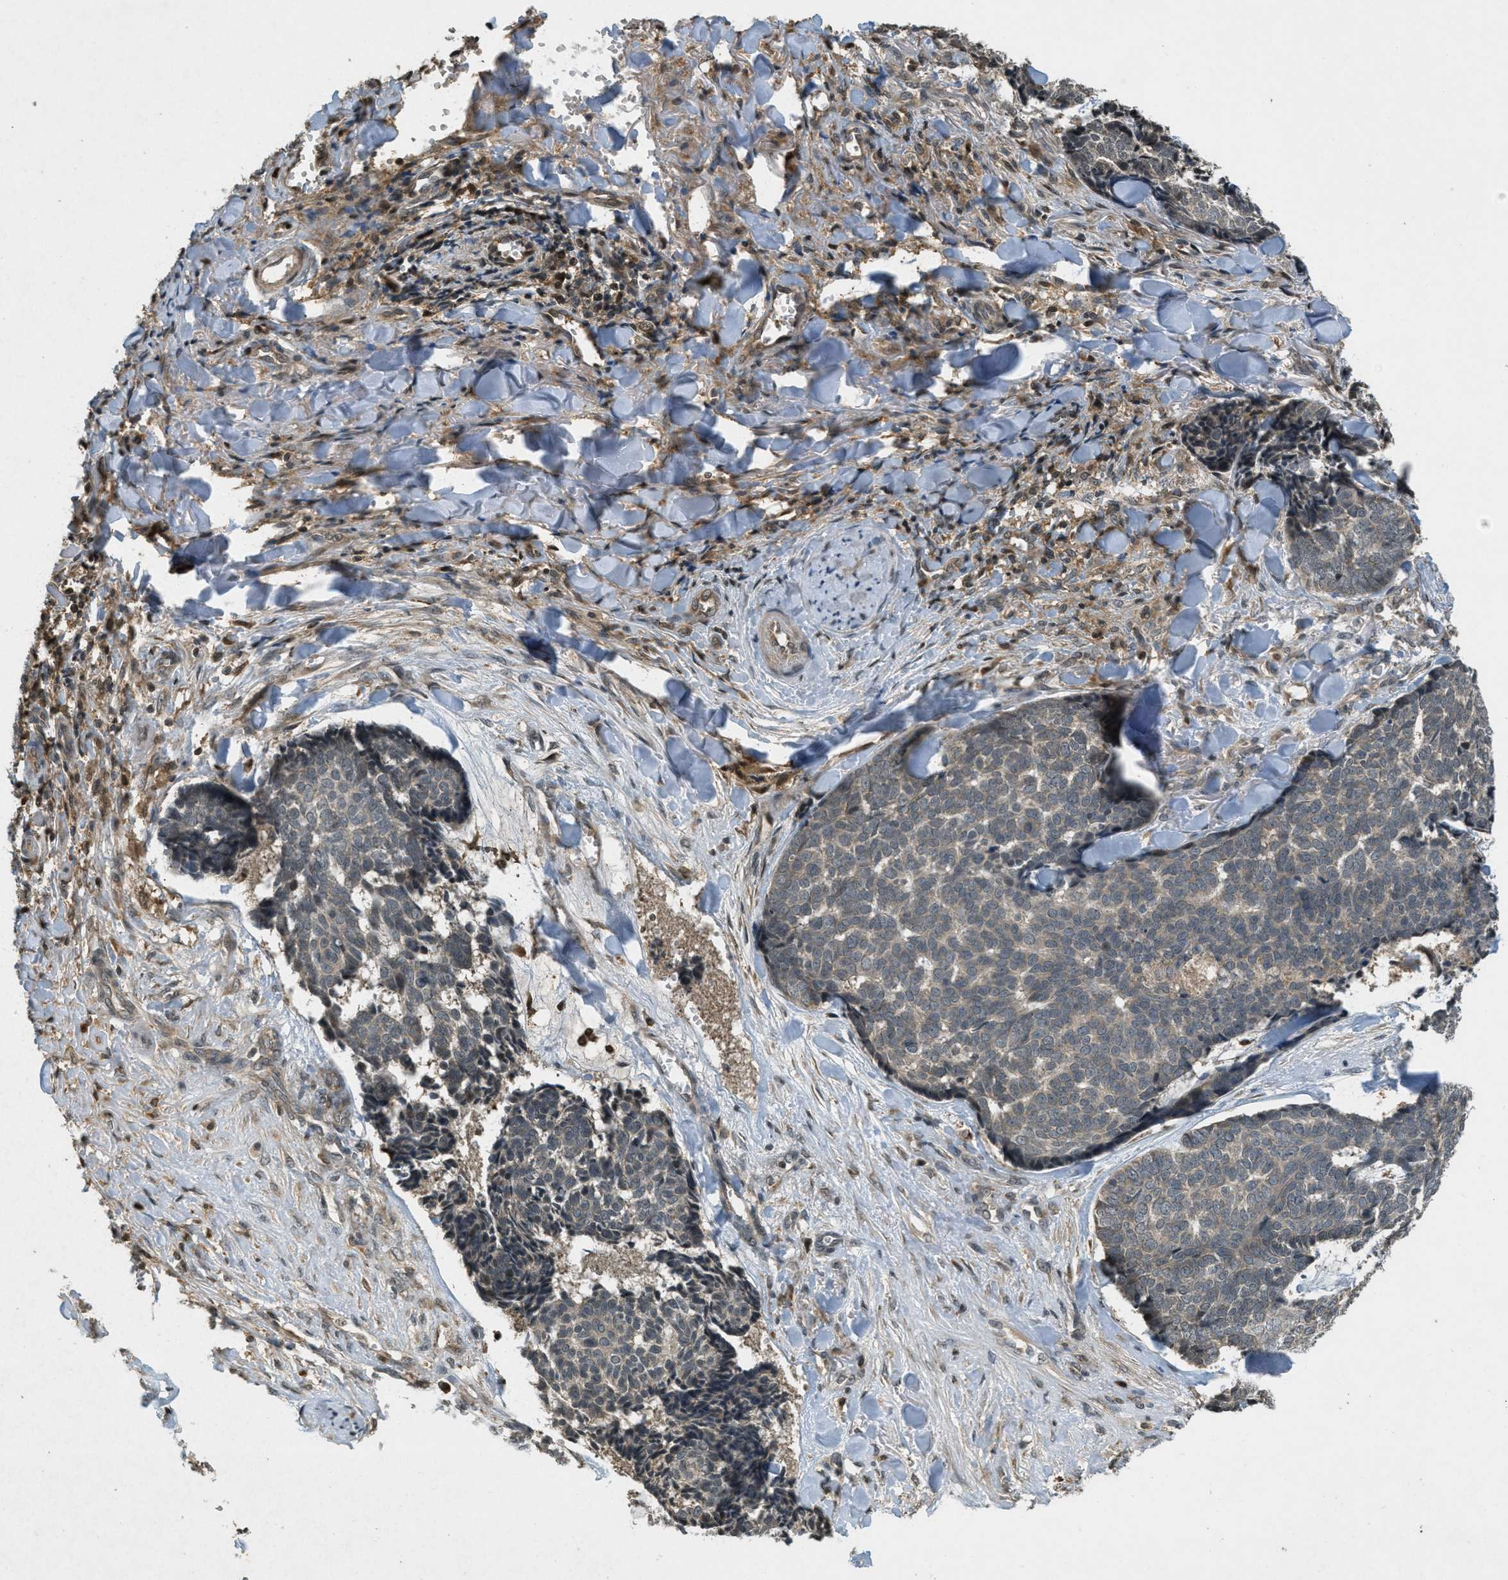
{"staining": {"intensity": "weak", "quantity": ">75%", "location": "cytoplasmic/membranous"}, "tissue": "skin cancer", "cell_type": "Tumor cells", "image_type": "cancer", "snomed": [{"axis": "morphology", "description": "Basal cell carcinoma"}, {"axis": "topography", "description": "Skin"}], "caption": "Immunohistochemistry (IHC) of basal cell carcinoma (skin) reveals low levels of weak cytoplasmic/membranous staining in about >75% of tumor cells. The staining was performed using DAB (3,3'-diaminobenzidine) to visualize the protein expression in brown, while the nuclei were stained in blue with hematoxylin (Magnification: 20x).", "gene": "ATG7", "patient": {"sex": "male", "age": 84}}